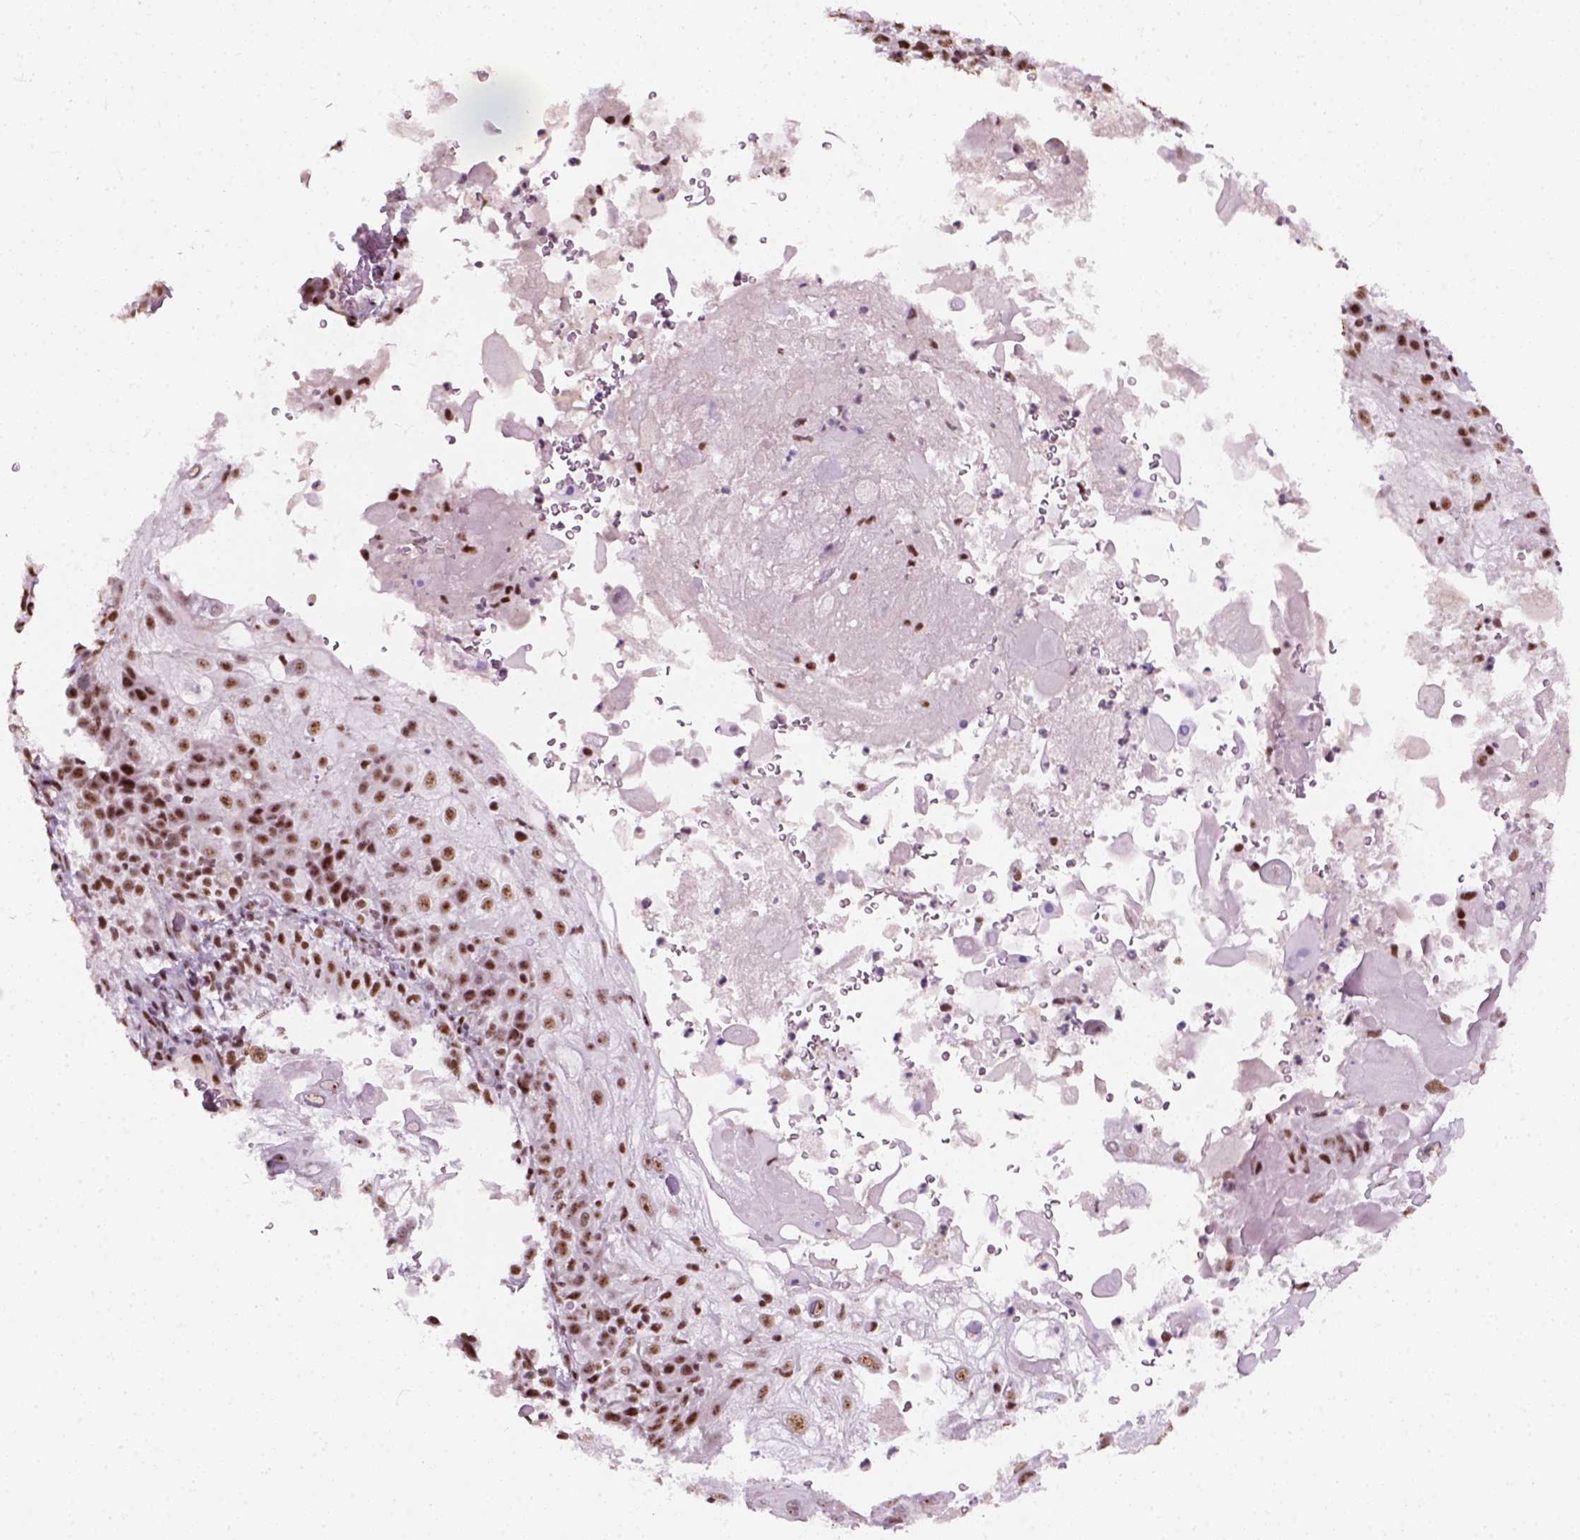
{"staining": {"intensity": "moderate", "quantity": ">75%", "location": "nuclear"}, "tissue": "skin cancer", "cell_type": "Tumor cells", "image_type": "cancer", "snomed": [{"axis": "morphology", "description": "Normal tissue, NOS"}, {"axis": "morphology", "description": "Squamous cell carcinoma, NOS"}, {"axis": "topography", "description": "Skin"}], "caption": "Immunohistochemical staining of human skin cancer (squamous cell carcinoma) reveals medium levels of moderate nuclear staining in about >75% of tumor cells.", "gene": "GTF2F1", "patient": {"sex": "female", "age": 83}}